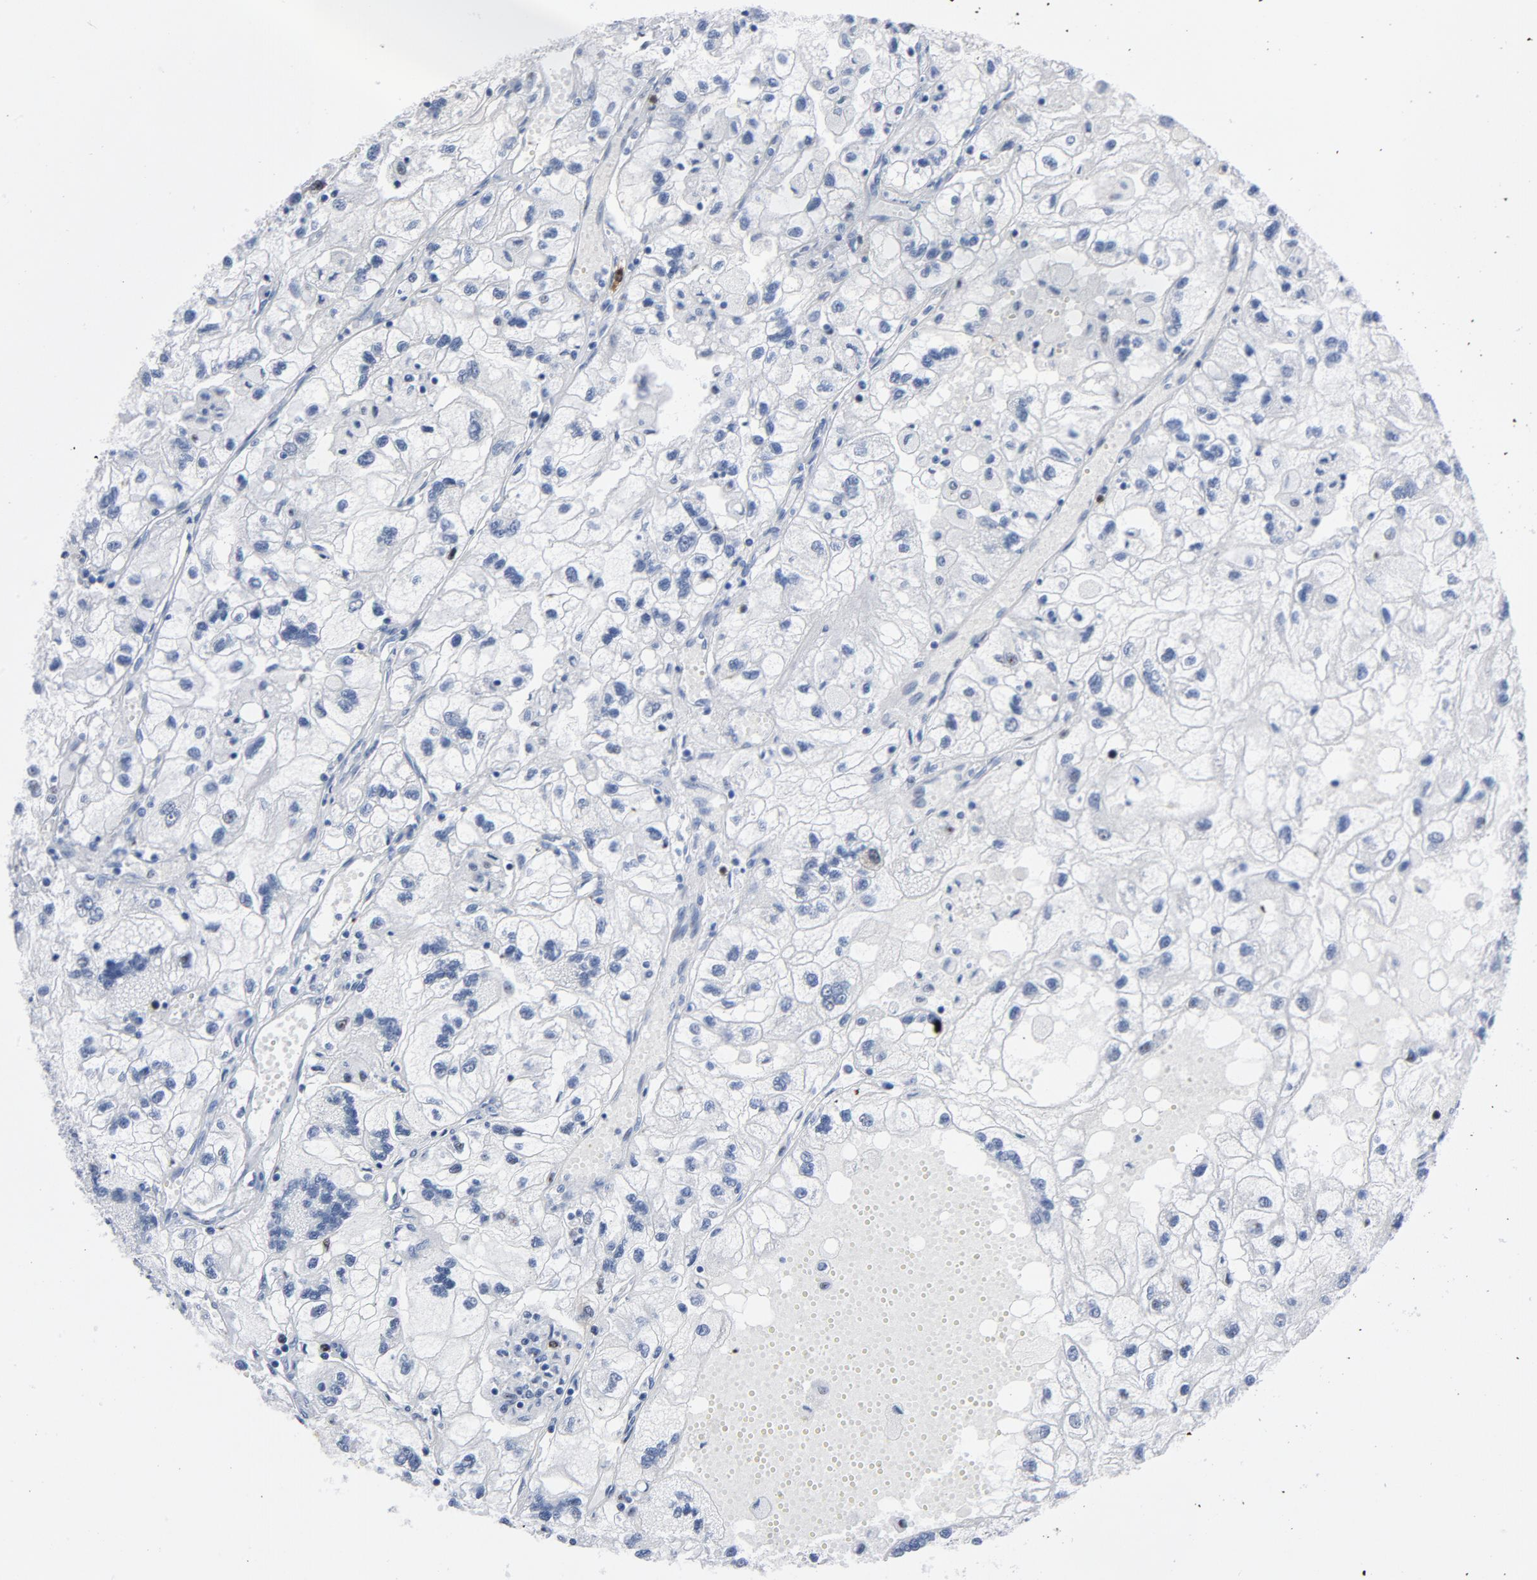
{"staining": {"intensity": "weak", "quantity": "<25%", "location": "cytoplasmic/membranous,nuclear"}, "tissue": "renal cancer", "cell_type": "Tumor cells", "image_type": "cancer", "snomed": [{"axis": "morphology", "description": "Normal tissue, NOS"}, {"axis": "morphology", "description": "Adenocarcinoma, NOS"}, {"axis": "topography", "description": "Kidney"}], "caption": "An image of renal cancer stained for a protein displays no brown staining in tumor cells.", "gene": "CDC20", "patient": {"sex": "male", "age": 71}}